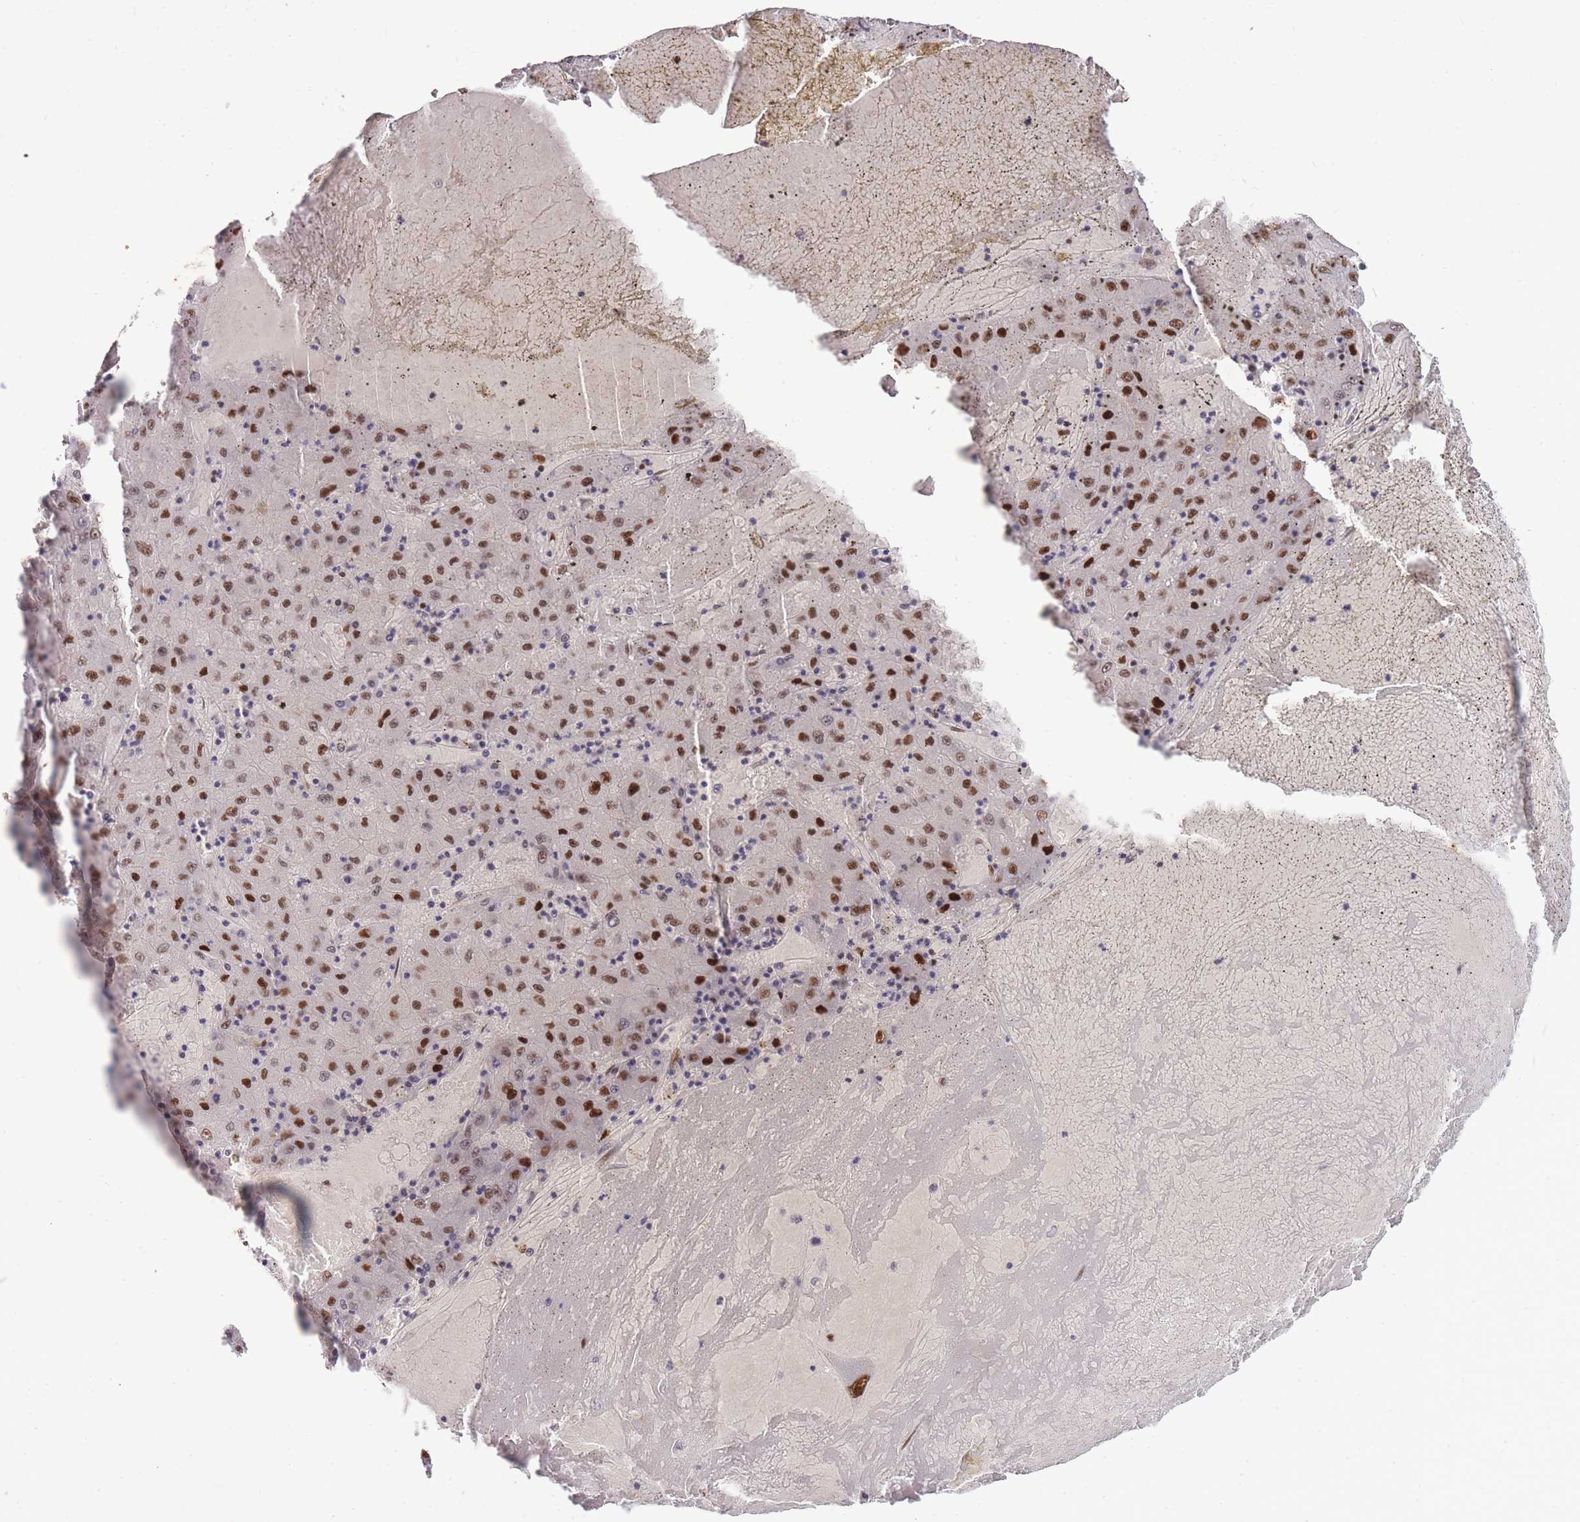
{"staining": {"intensity": "moderate", "quantity": ">75%", "location": "nuclear"}, "tissue": "liver cancer", "cell_type": "Tumor cells", "image_type": "cancer", "snomed": [{"axis": "morphology", "description": "Carcinoma, Hepatocellular, NOS"}, {"axis": "topography", "description": "Liver"}], "caption": "Brown immunohistochemical staining in hepatocellular carcinoma (liver) displays moderate nuclear positivity in approximately >75% of tumor cells. The staining was performed using DAB to visualize the protein expression in brown, while the nuclei were stained in blue with hematoxylin (Magnification: 20x).", "gene": "PRKDC", "patient": {"sex": "male", "age": 72}}